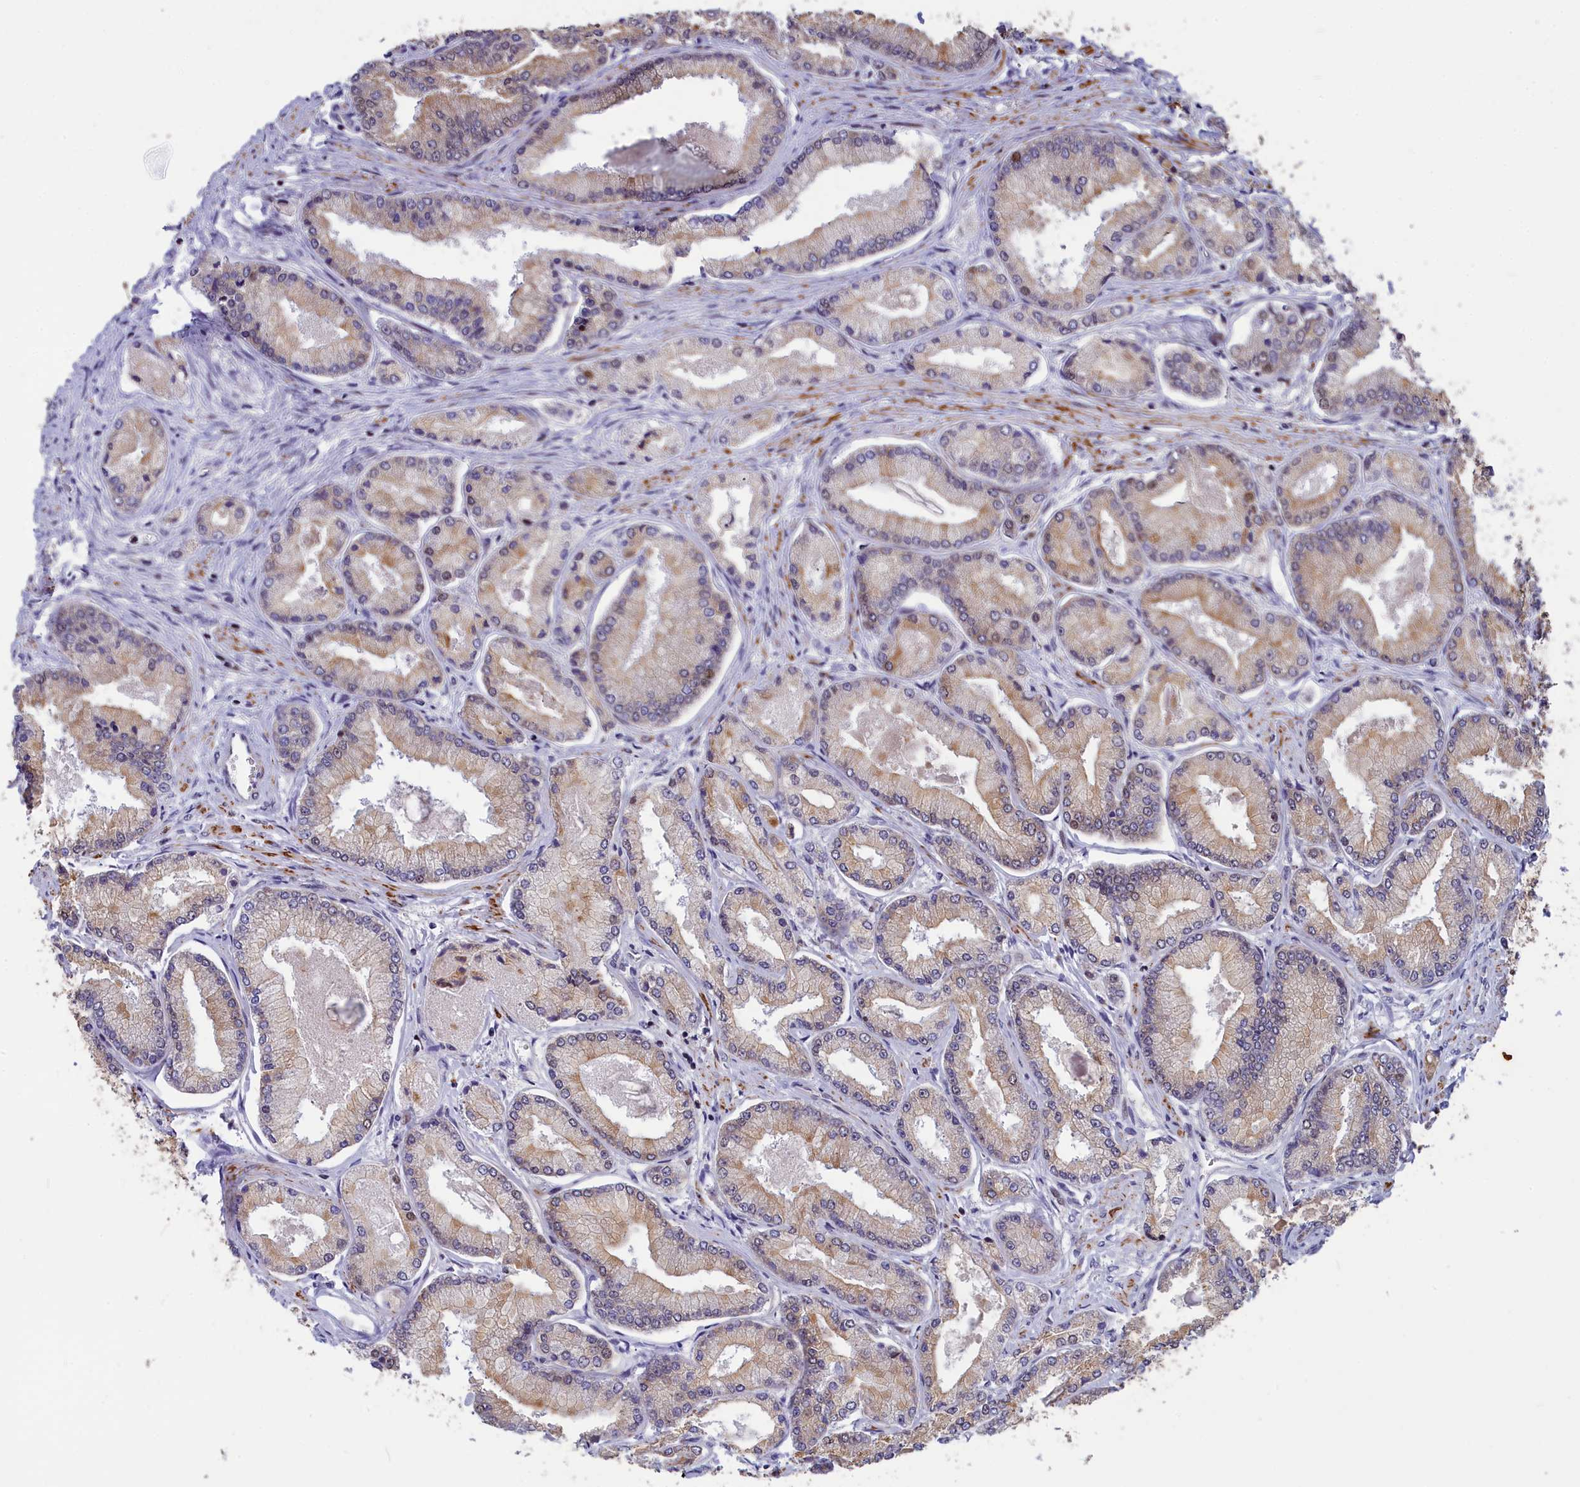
{"staining": {"intensity": "weak", "quantity": "25%-75%", "location": "cytoplasmic/membranous"}, "tissue": "prostate cancer", "cell_type": "Tumor cells", "image_type": "cancer", "snomed": [{"axis": "morphology", "description": "Adenocarcinoma, Low grade"}, {"axis": "topography", "description": "Prostate"}], "caption": "Protein staining of prostate cancer tissue demonstrates weak cytoplasmic/membranous expression in approximately 25%-75% of tumor cells.", "gene": "ANKRD34B", "patient": {"sex": "male", "age": 74}}